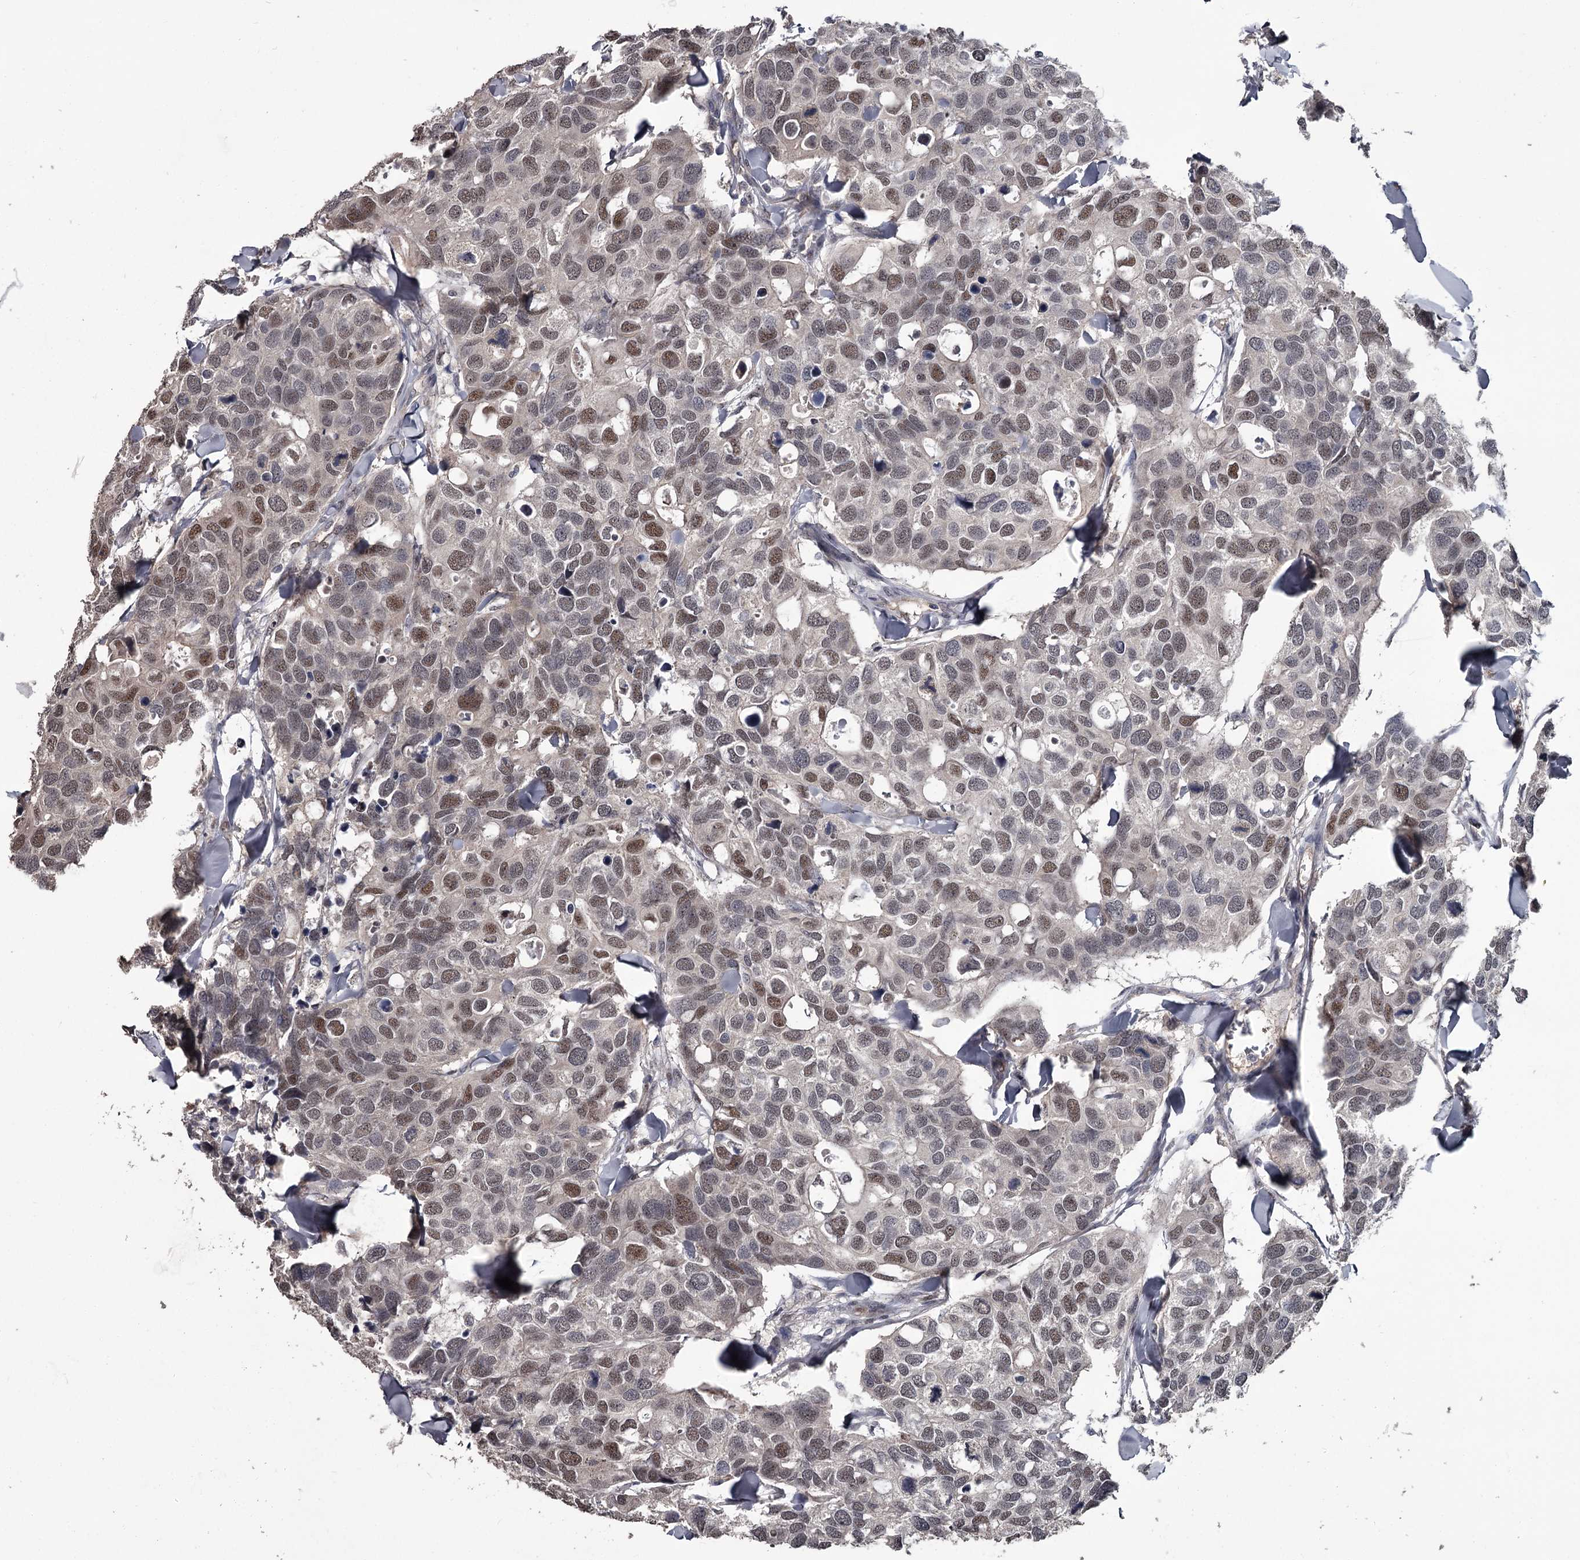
{"staining": {"intensity": "moderate", "quantity": "<25%", "location": "nuclear"}, "tissue": "breast cancer", "cell_type": "Tumor cells", "image_type": "cancer", "snomed": [{"axis": "morphology", "description": "Duct carcinoma"}, {"axis": "topography", "description": "Breast"}], "caption": "The immunohistochemical stain shows moderate nuclear expression in tumor cells of breast cancer (invasive ductal carcinoma) tissue. Nuclei are stained in blue.", "gene": "PRPF40B", "patient": {"sex": "female", "age": 83}}